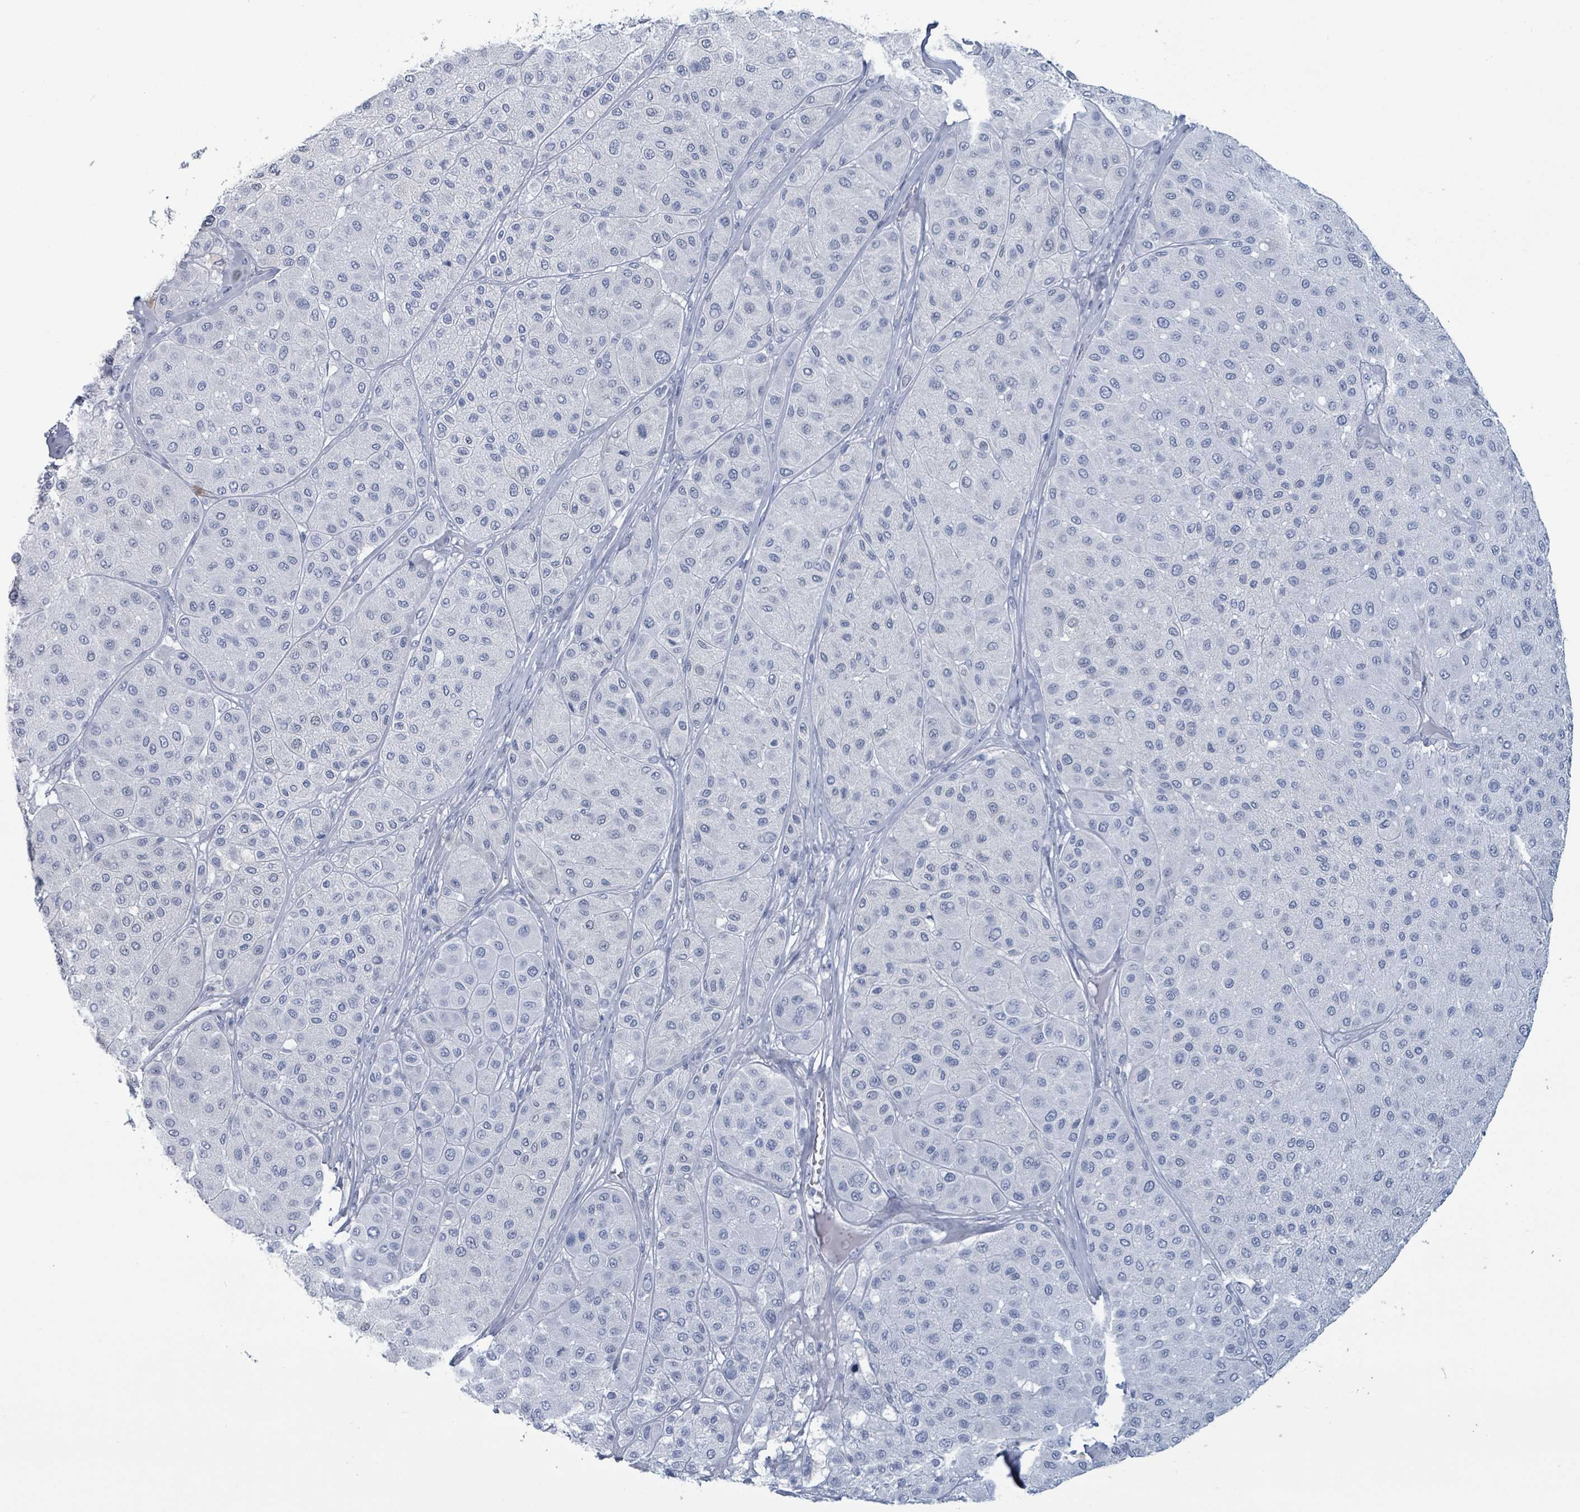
{"staining": {"intensity": "negative", "quantity": "none", "location": "none"}, "tissue": "melanoma", "cell_type": "Tumor cells", "image_type": "cancer", "snomed": [{"axis": "morphology", "description": "Malignant melanoma, Metastatic site"}, {"axis": "topography", "description": "Smooth muscle"}], "caption": "A high-resolution histopathology image shows immunohistochemistry (IHC) staining of malignant melanoma (metastatic site), which shows no significant expression in tumor cells.", "gene": "VPS13D", "patient": {"sex": "male", "age": 41}}